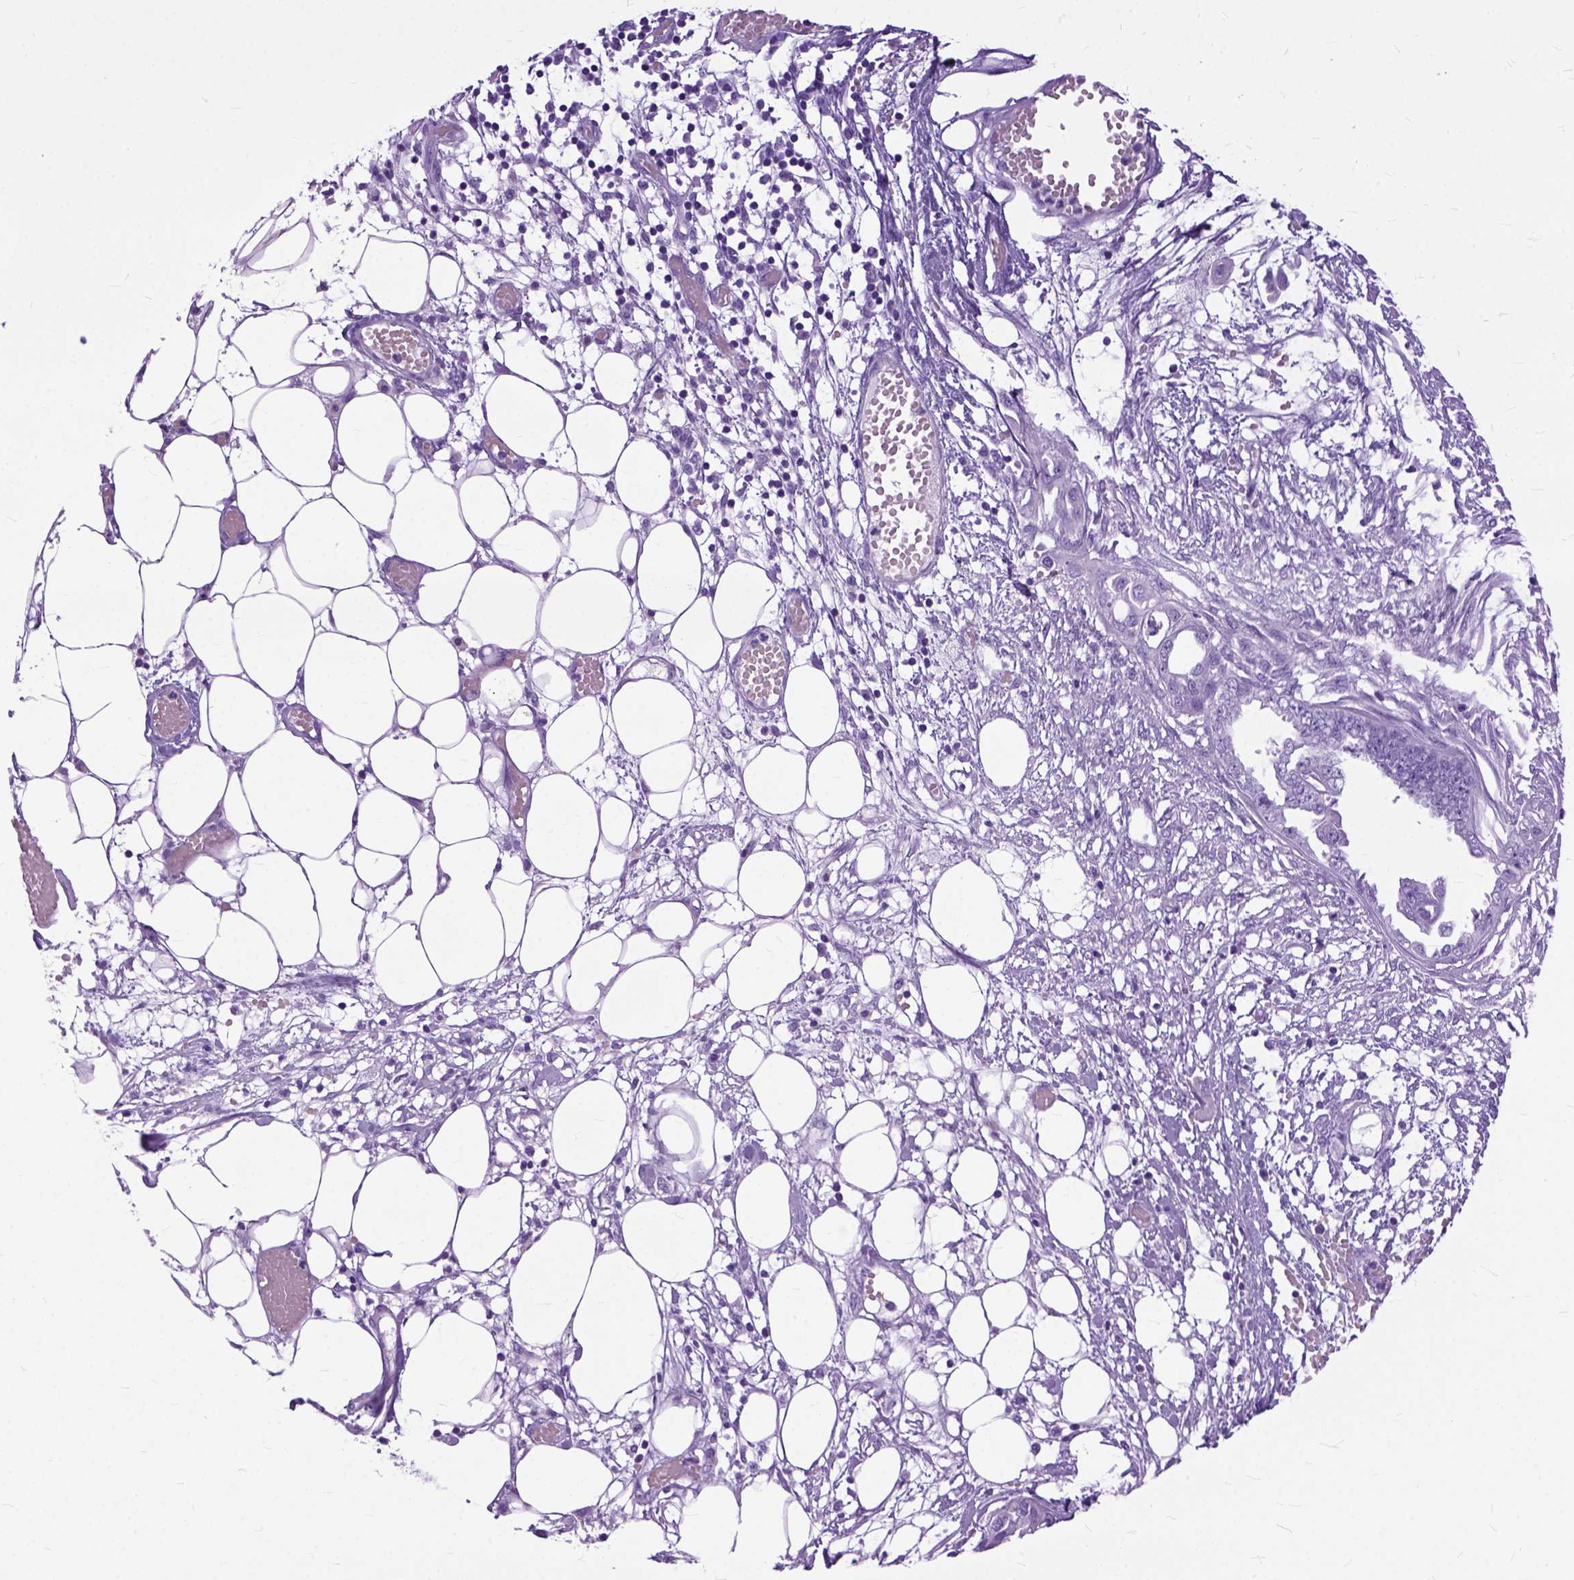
{"staining": {"intensity": "negative", "quantity": "none", "location": "none"}, "tissue": "endometrial cancer", "cell_type": "Tumor cells", "image_type": "cancer", "snomed": [{"axis": "morphology", "description": "Adenocarcinoma, NOS"}, {"axis": "morphology", "description": "Adenocarcinoma, metastatic, NOS"}, {"axis": "topography", "description": "Adipose tissue"}, {"axis": "topography", "description": "Endometrium"}], "caption": "DAB (3,3'-diaminobenzidine) immunohistochemical staining of endometrial cancer shows no significant expression in tumor cells.", "gene": "GNGT1", "patient": {"sex": "female", "age": 67}}